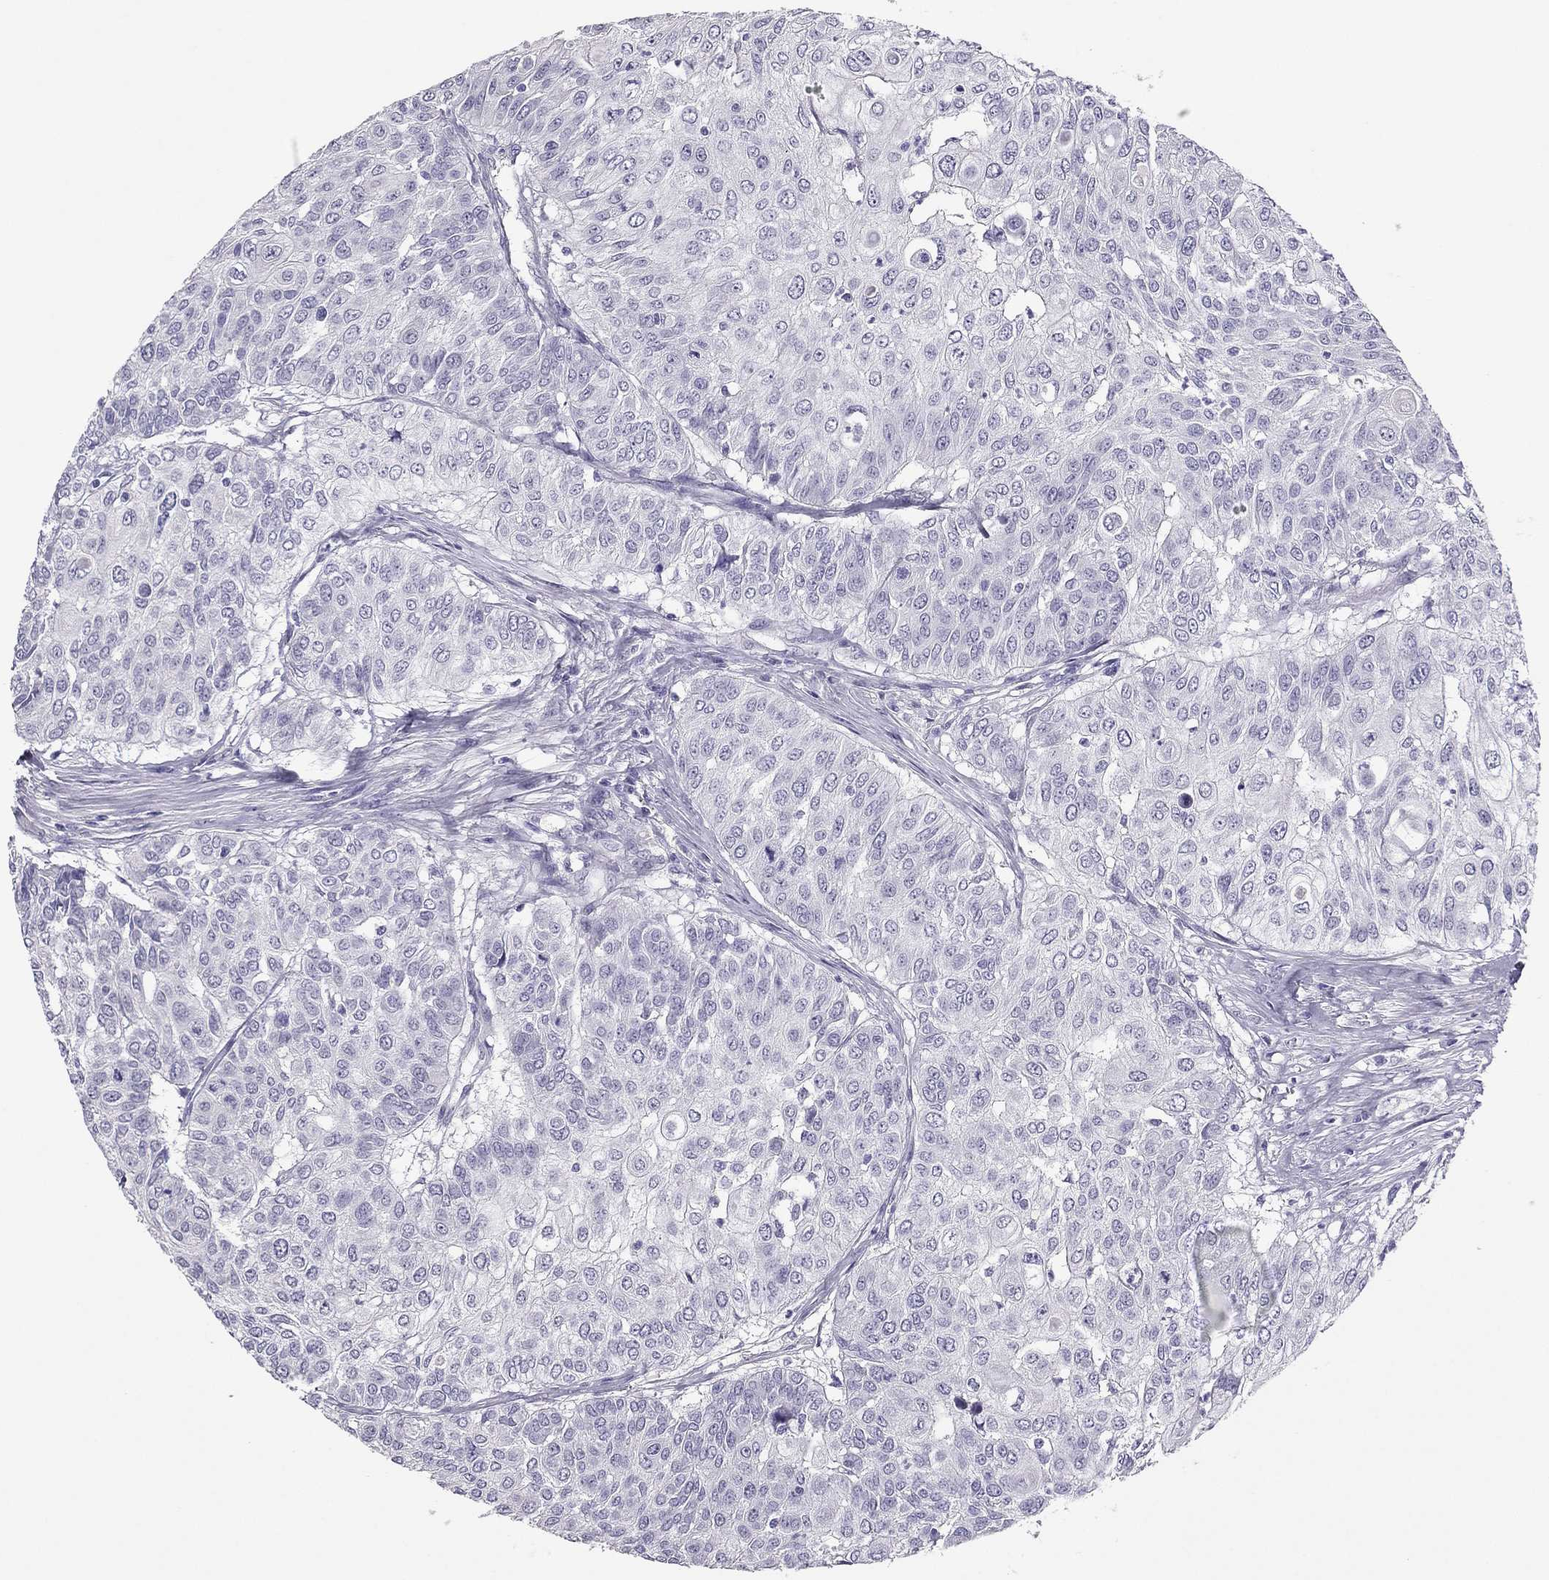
{"staining": {"intensity": "negative", "quantity": "none", "location": "none"}, "tissue": "urothelial cancer", "cell_type": "Tumor cells", "image_type": "cancer", "snomed": [{"axis": "morphology", "description": "Urothelial carcinoma, High grade"}, {"axis": "topography", "description": "Urinary bladder"}], "caption": "Immunohistochemistry (IHC) of urothelial carcinoma (high-grade) demonstrates no staining in tumor cells.", "gene": "PDE6A", "patient": {"sex": "female", "age": 79}}